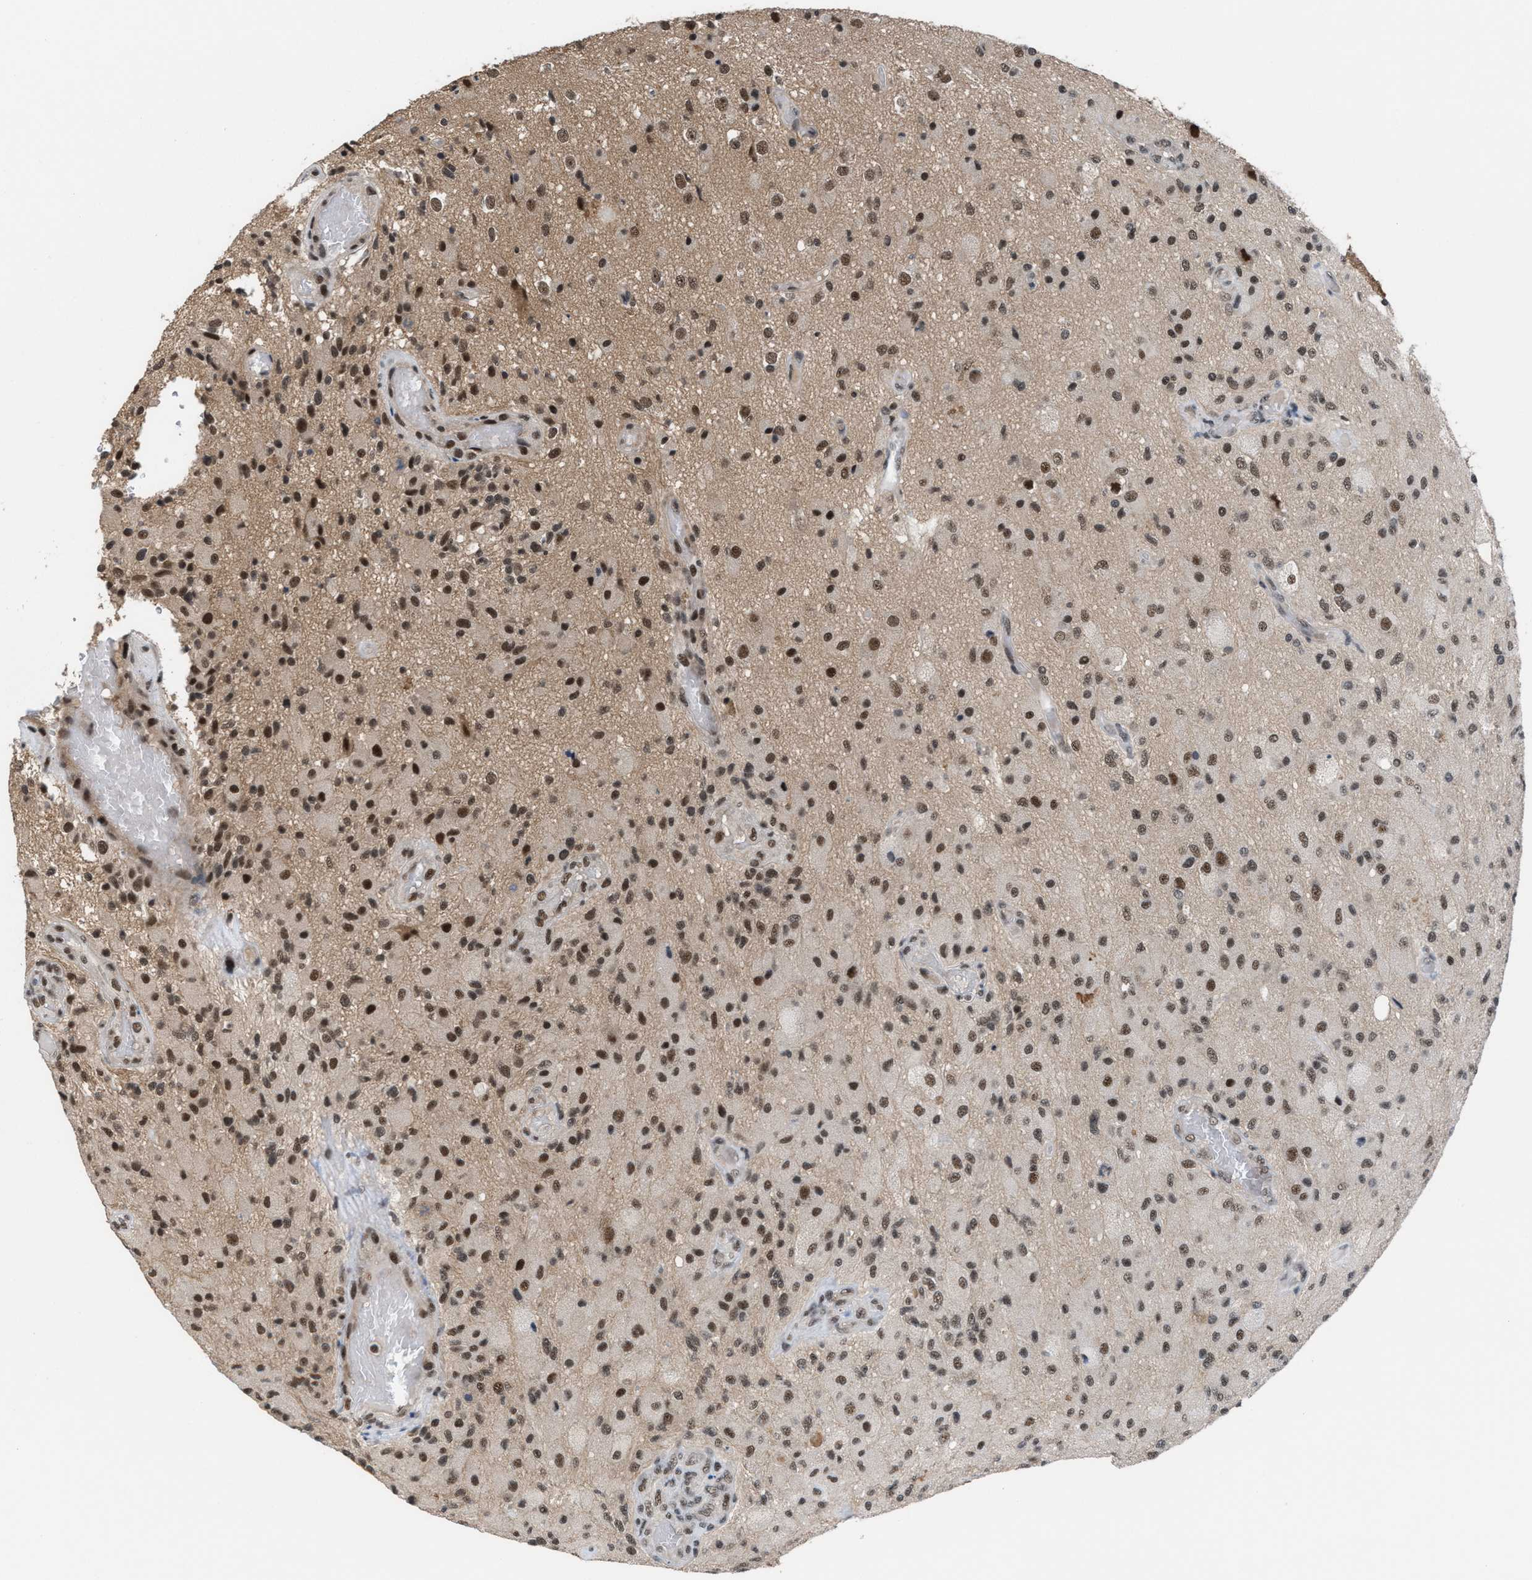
{"staining": {"intensity": "moderate", "quantity": ">75%", "location": "nuclear"}, "tissue": "glioma", "cell_type": "Tumor cells", "image_type": "cancer", "snomed": [{"axis": "morphology", "description": "Normal tissue, NOS"}, {"axis": "morphology", "description": "Glioma, malignant, High grade"}, {"axis": "topography", "description": "Cerebral cortex"}], "caption": "DAB (3,3'-diaminobenzidine) immunohistochemical staining of malignant glioma (high-grade) displays moderate nuclear protein expression in approximately >75% of tumor cells. (DAB (3,3'-diaminobenzidine) IHC, brown staining for protein, blue staining for nuclei).", "gene": "PRPF4", "patient": {"sex": "male", "age": 77}}